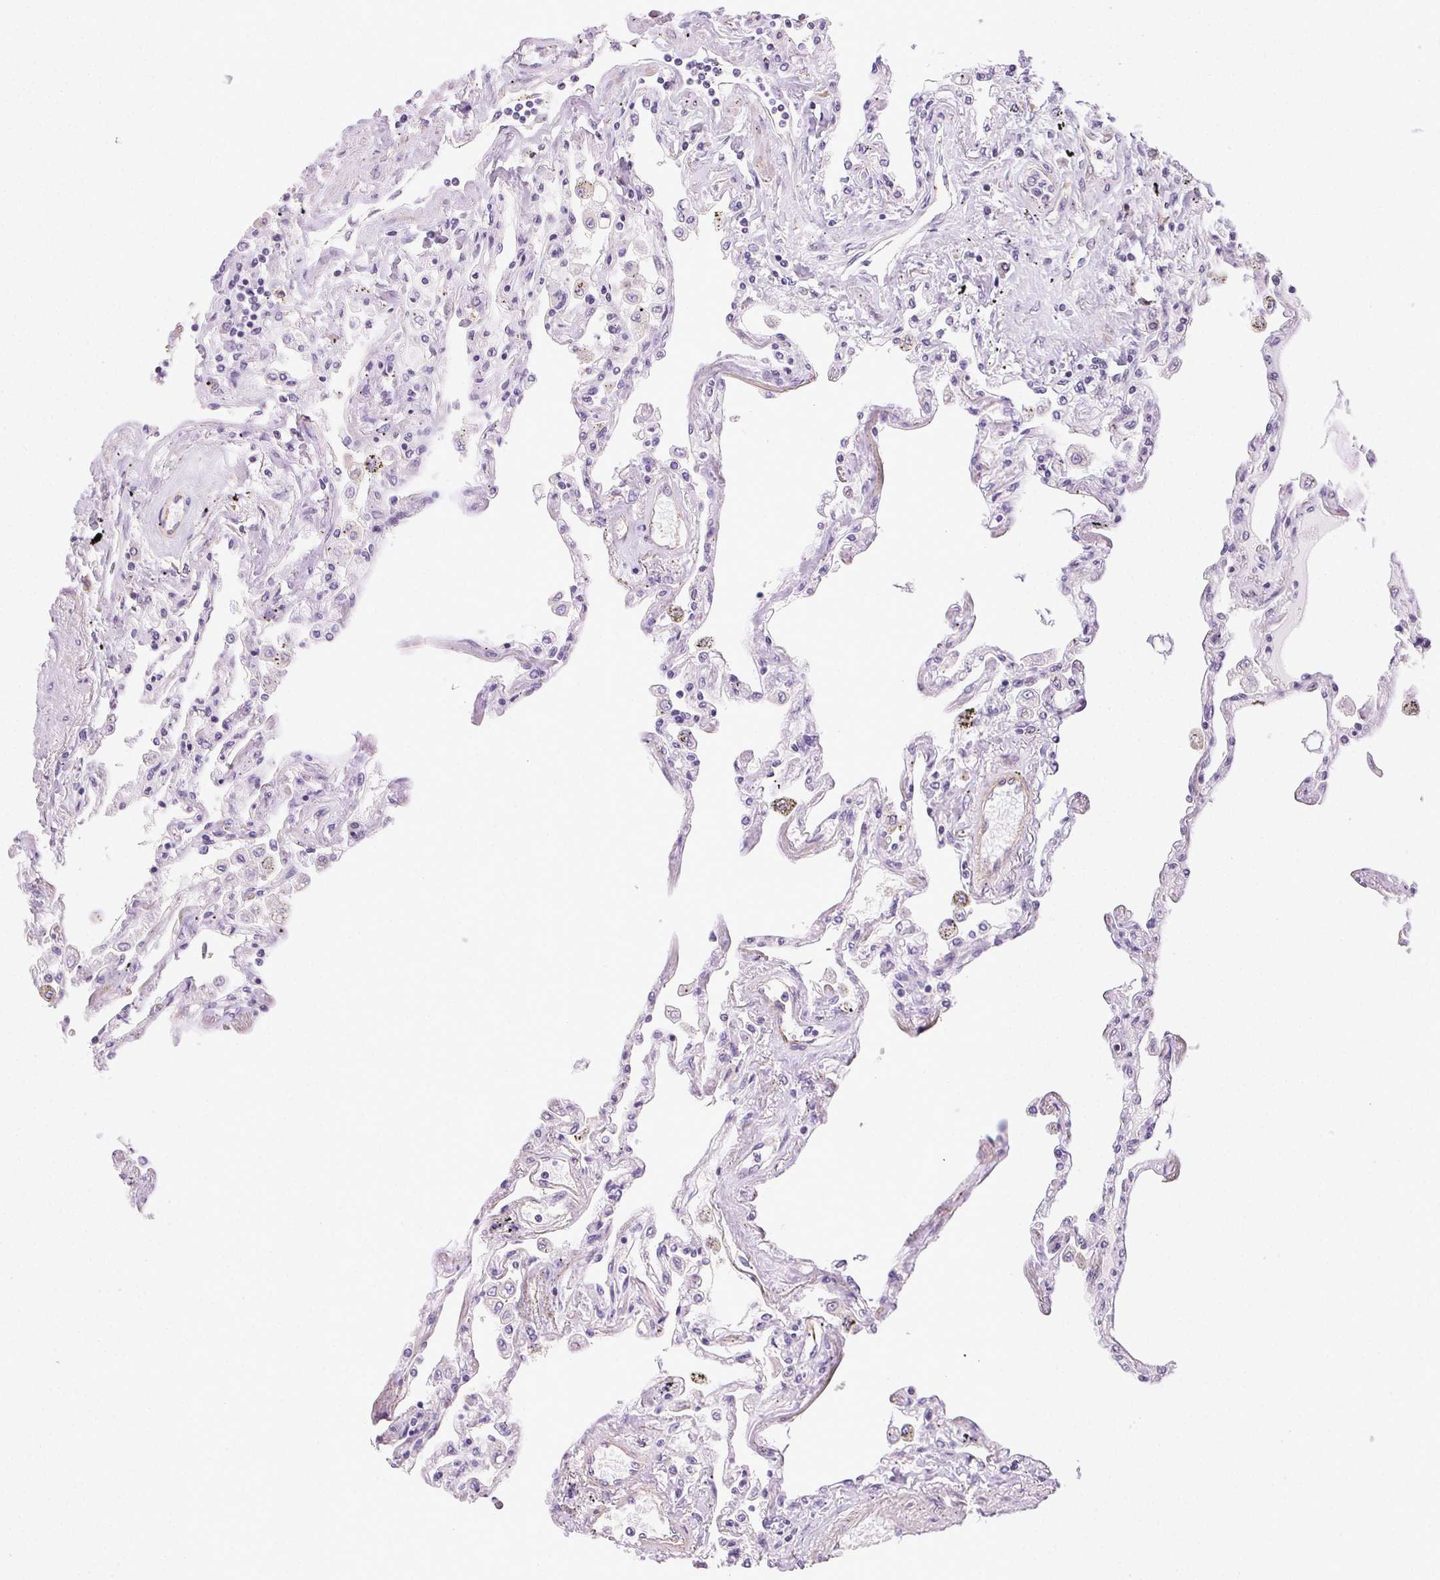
{"staining": {"intensity": "negative", "quantity": "none", "location": "none"}, "tissue": "lung", "cell_type": "Alveolar cells", "image_type": "normal", "snomed": [{"axis": "morphology", "description": "Normal tissue, NOS"}, {"axis": "morphology", "description": "Adenocarcinoma, NOS"}, {"axis": "topography", "description": "Cartilage tissue"}, {"axis": "topography", "description": "Lung"}], "caption": "Immunohistochemical staining of normal lung reveals no significant staining in alveolar cells. (DAB (3,3'-diaminobenzidine) immunohistochemistry (IHC) with hematoxylin counter stain).", "gene": "CSN1S1", "patient": {"sex": "female", "age": 67}}